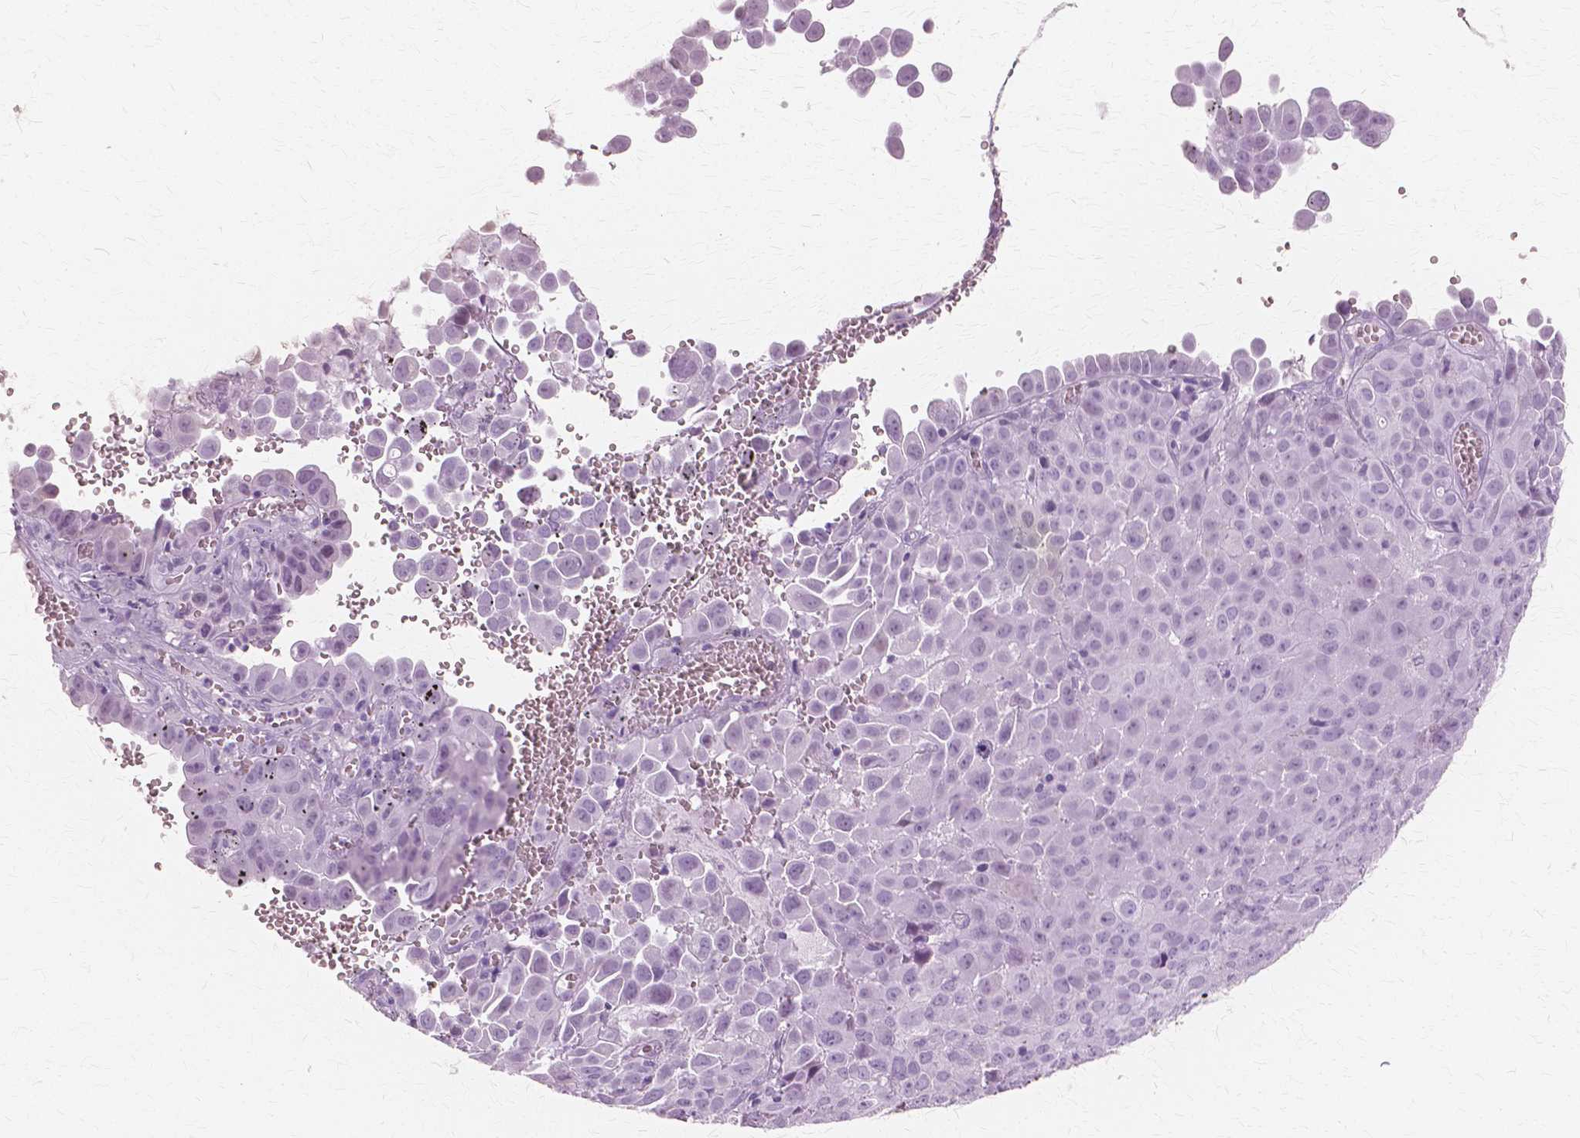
{"staining": {"intensity": "negative", "quantity": "none", "location": "none"}, "tissue": "cervical cancer", "cell_type": "Tumor cells", "image_type": "cancer", "snomed": [{"axis": "morphology", "description": "Squamous cell carcinoma, NOS"}, {"axis": "topography", "description": "Cervix"}], "caption": "Squamous cell carcinoma (cervical) stained for a protein using immunohistochemistry (IHC) displays no positivity tumor cells.", "gene": "SFTPD", "patient": {"sex": "female", "age": 55}}